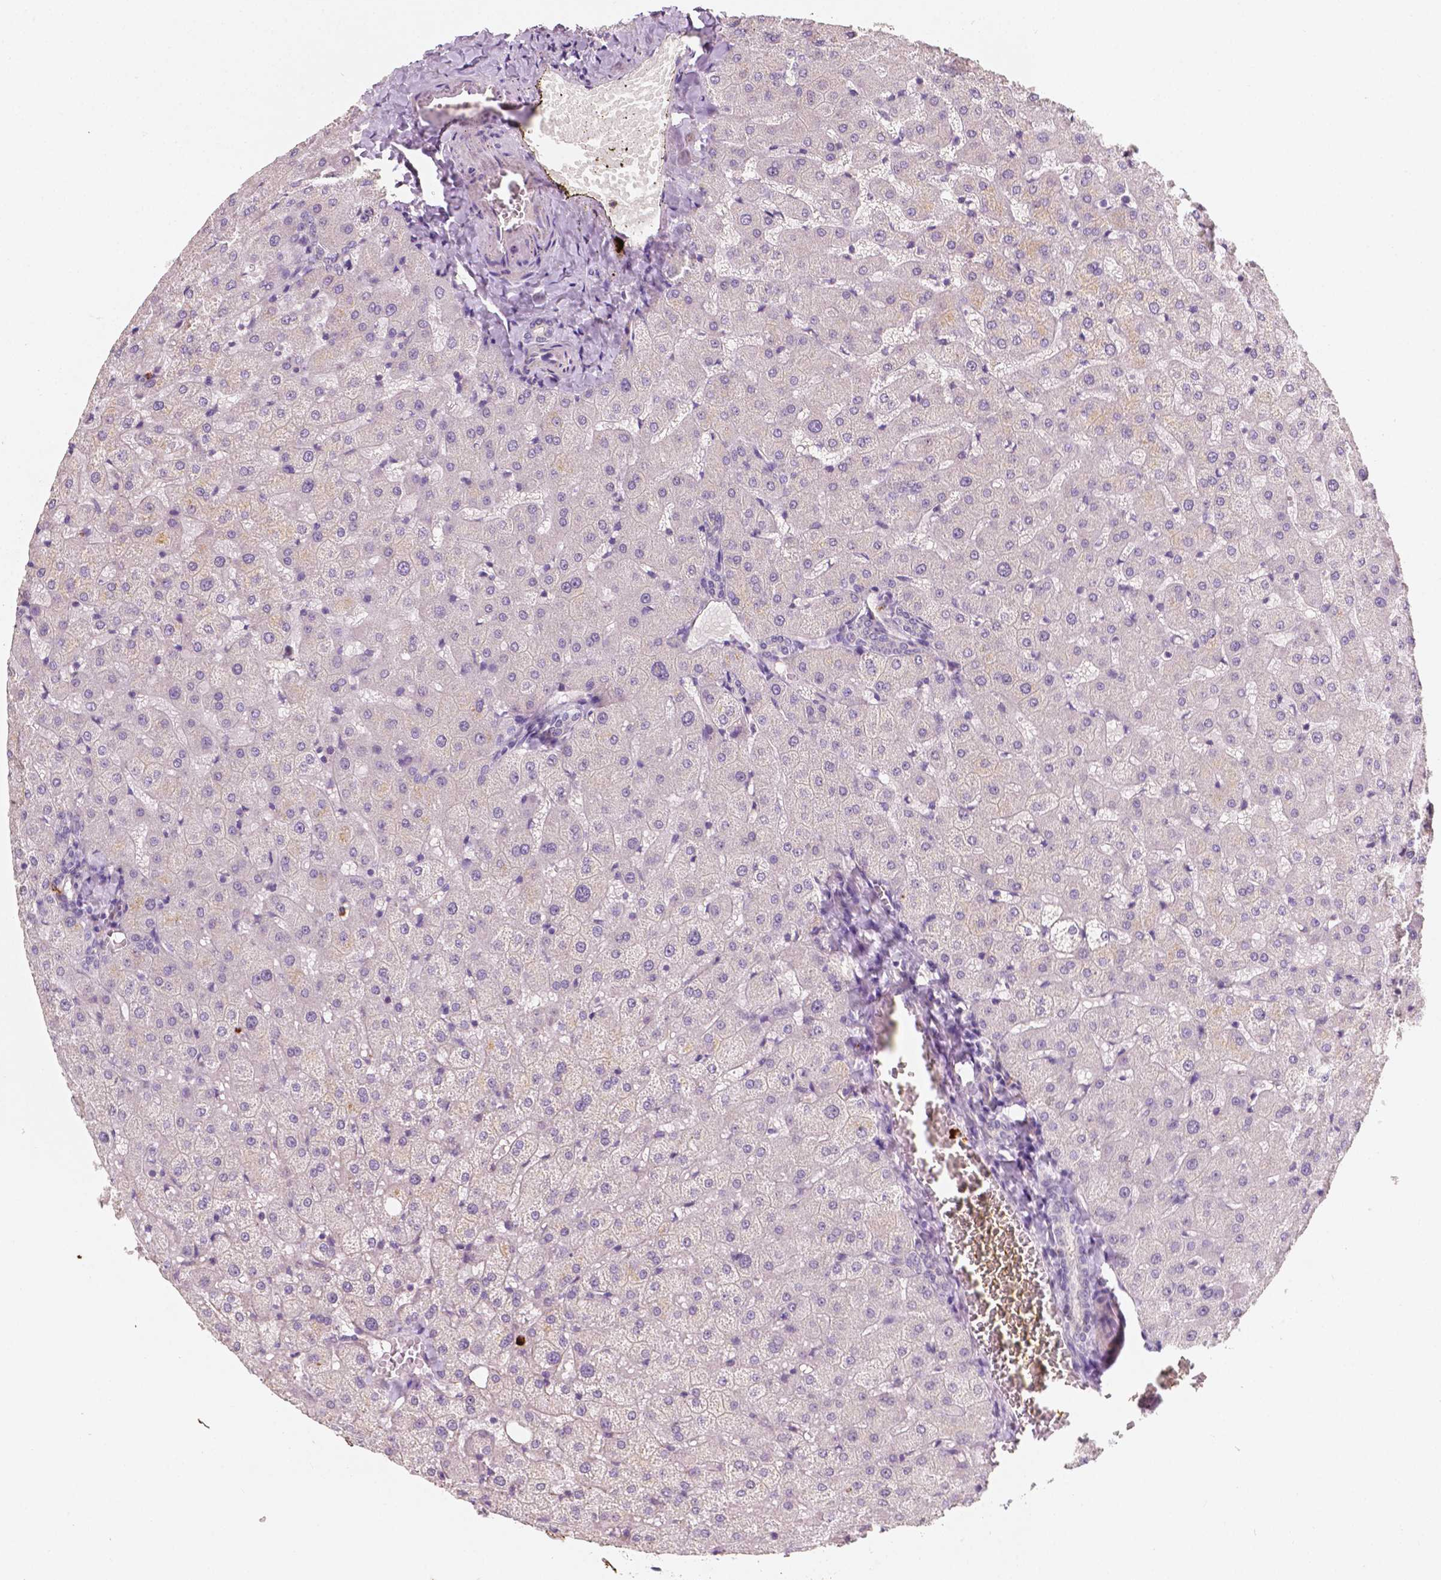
{"staining": {"intensity": "negative", "quantity": "none", "location": "none"}, "tissue": "liver", "cell_type": "Cholangiocytes", "image_type": "normal", "snomed": [{"axis": "morphology", "description": "Normal tissue, NOS"}, {"axis": "topography", "description": "Liver"}], "caption": "Unremarkable liver was stained to show a protein in brown. There is no significant positivity in cholangiocytes. (Stains: DAB IHC with hematoxylin counter stain, Microscopy: brightfield microscopy at high magnification).", "gene": "SIRT2", "patient": {"sex": "female", "age": 50}}